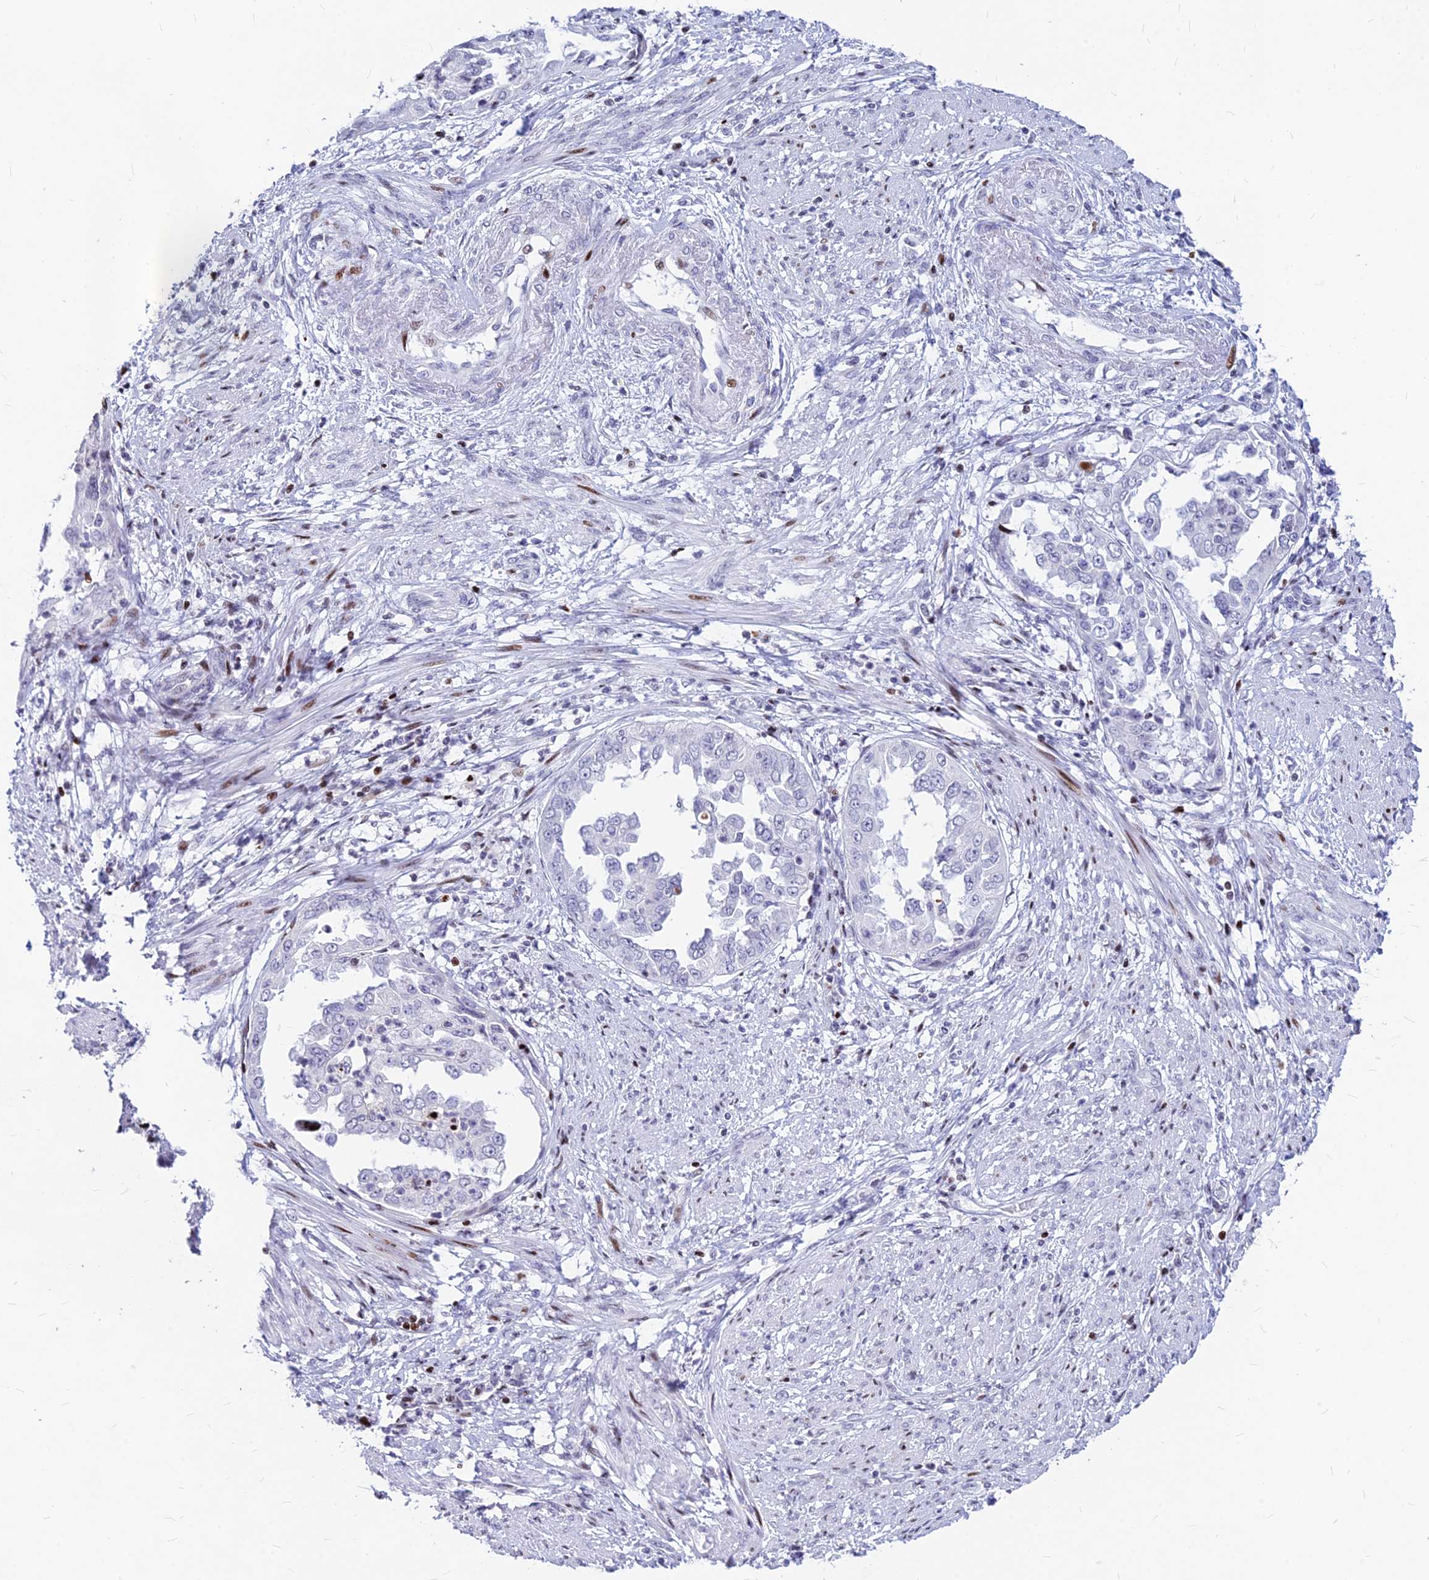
{"staining": {"intensity": "negative", "quantity": "none", "location": "none"}, "tissue": "endometrial cancer", "cell_type": "Tumor cells", "image_type": "cancer", "snomed": [{"axis": "morphology", "description": "Adenocarcinoma, NOS"}, {"axis": "topography", "description": "Endometrium"}], "caption": "A micrograph of endometrial adenocarcinoma stained for a protein displays no brown staining in tumor cells.", "gene": "PRPS1", "patient": {"sex": "female", "age": 85}}